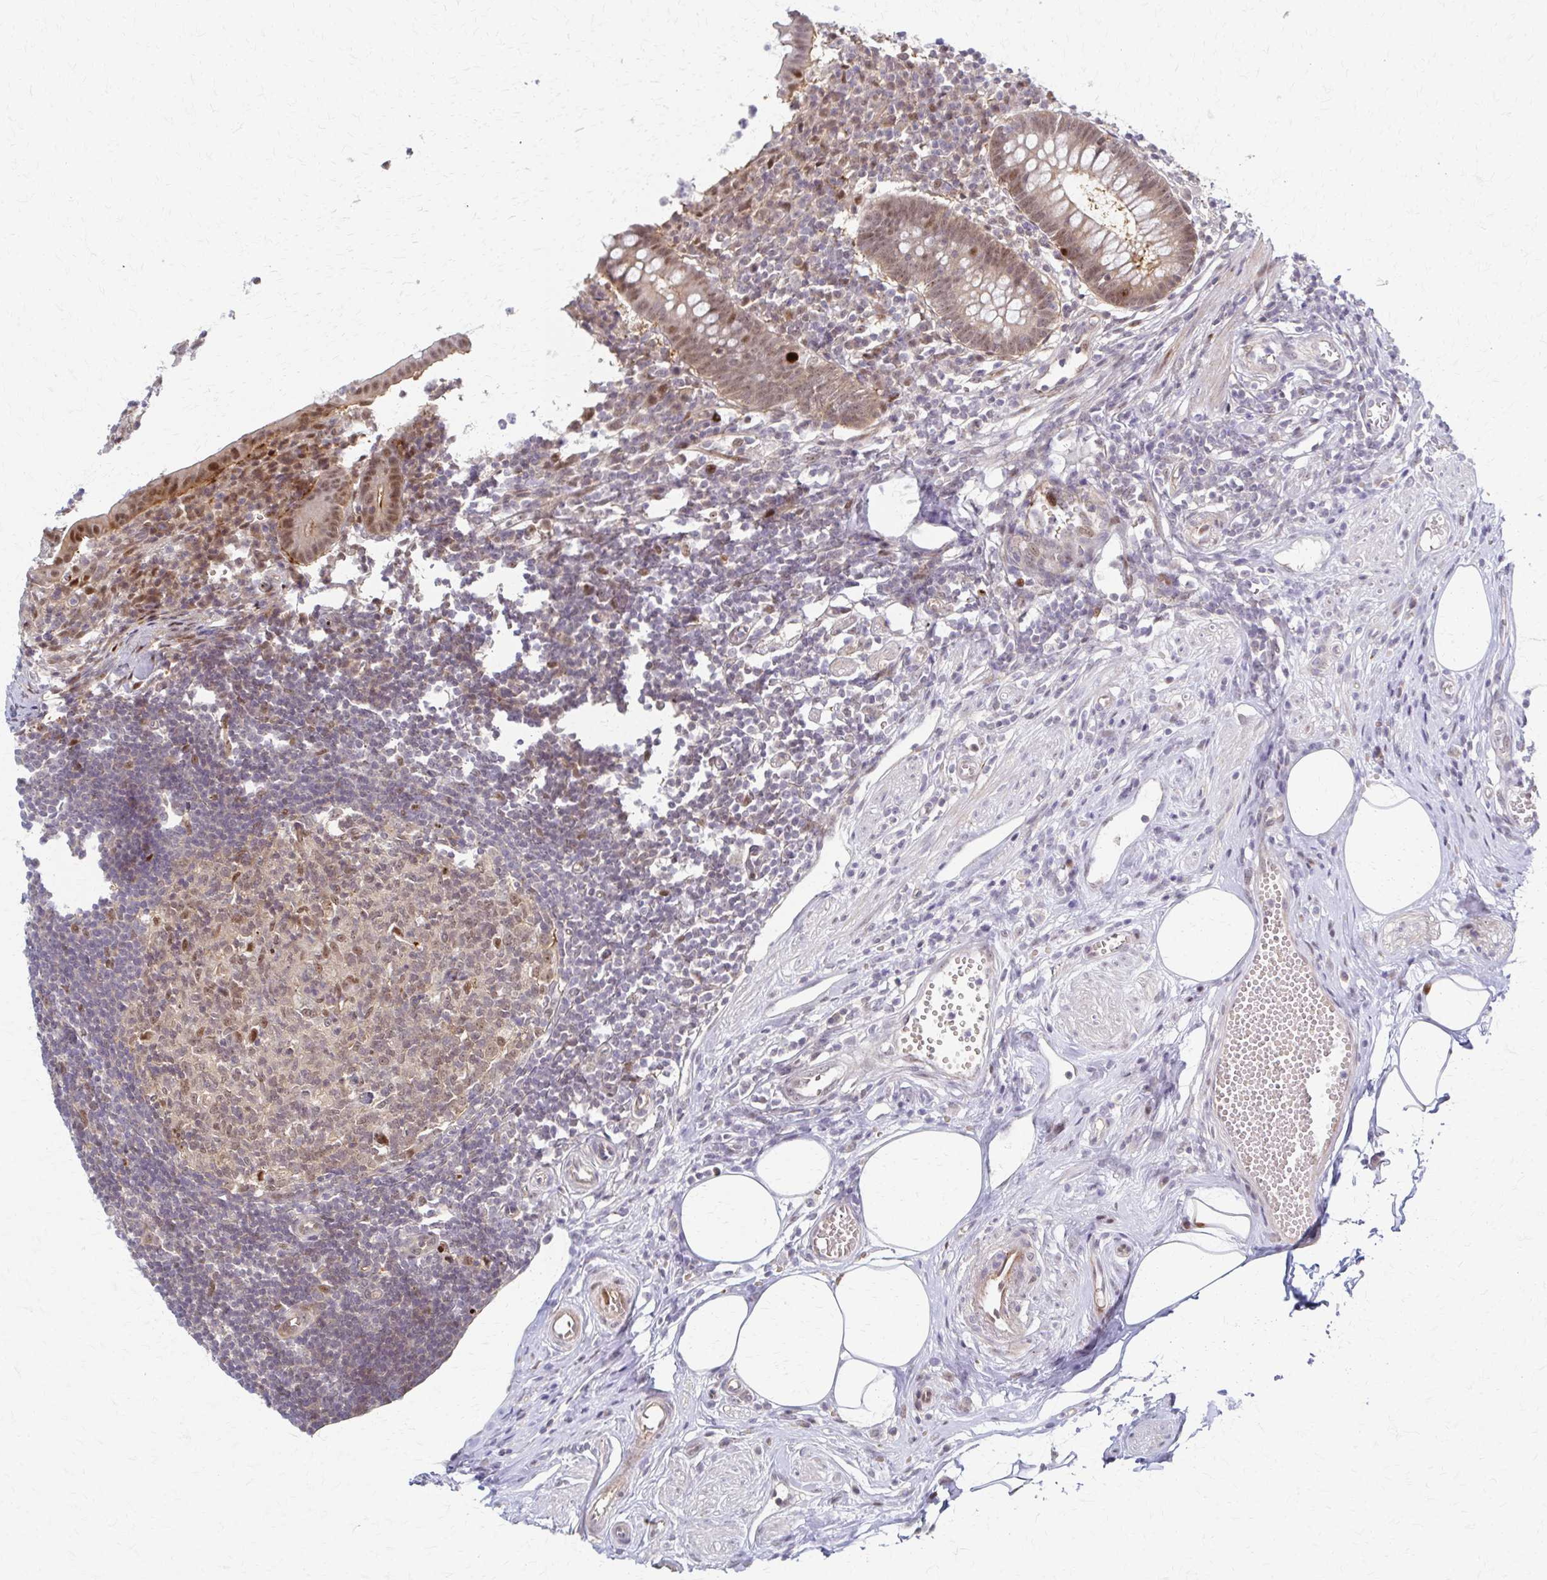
{"staining": {"intensity": "moderate", "quantity": ">75%", "location": "cytoplasmic/membranous,nuclear"}, "tissue": "appendix", "cell_type": "Glandular cells", "image_type": "normal", "snomed": [{"axis": "morphology", "description": "Normal tissue, NOS"}, {"axis": "topography", "description": "Appendix"}], "caption": "Protein expression analysis of normal human appendix reveals moderate cytoplasmic/membranous,nuclear positivity in approximately >75% of glandular cells. (brown staining indicates protein expression, while blue staining denotes nuclei).", "gene": "PSMD7", "patient": {"sex": "female", "age": 56}}